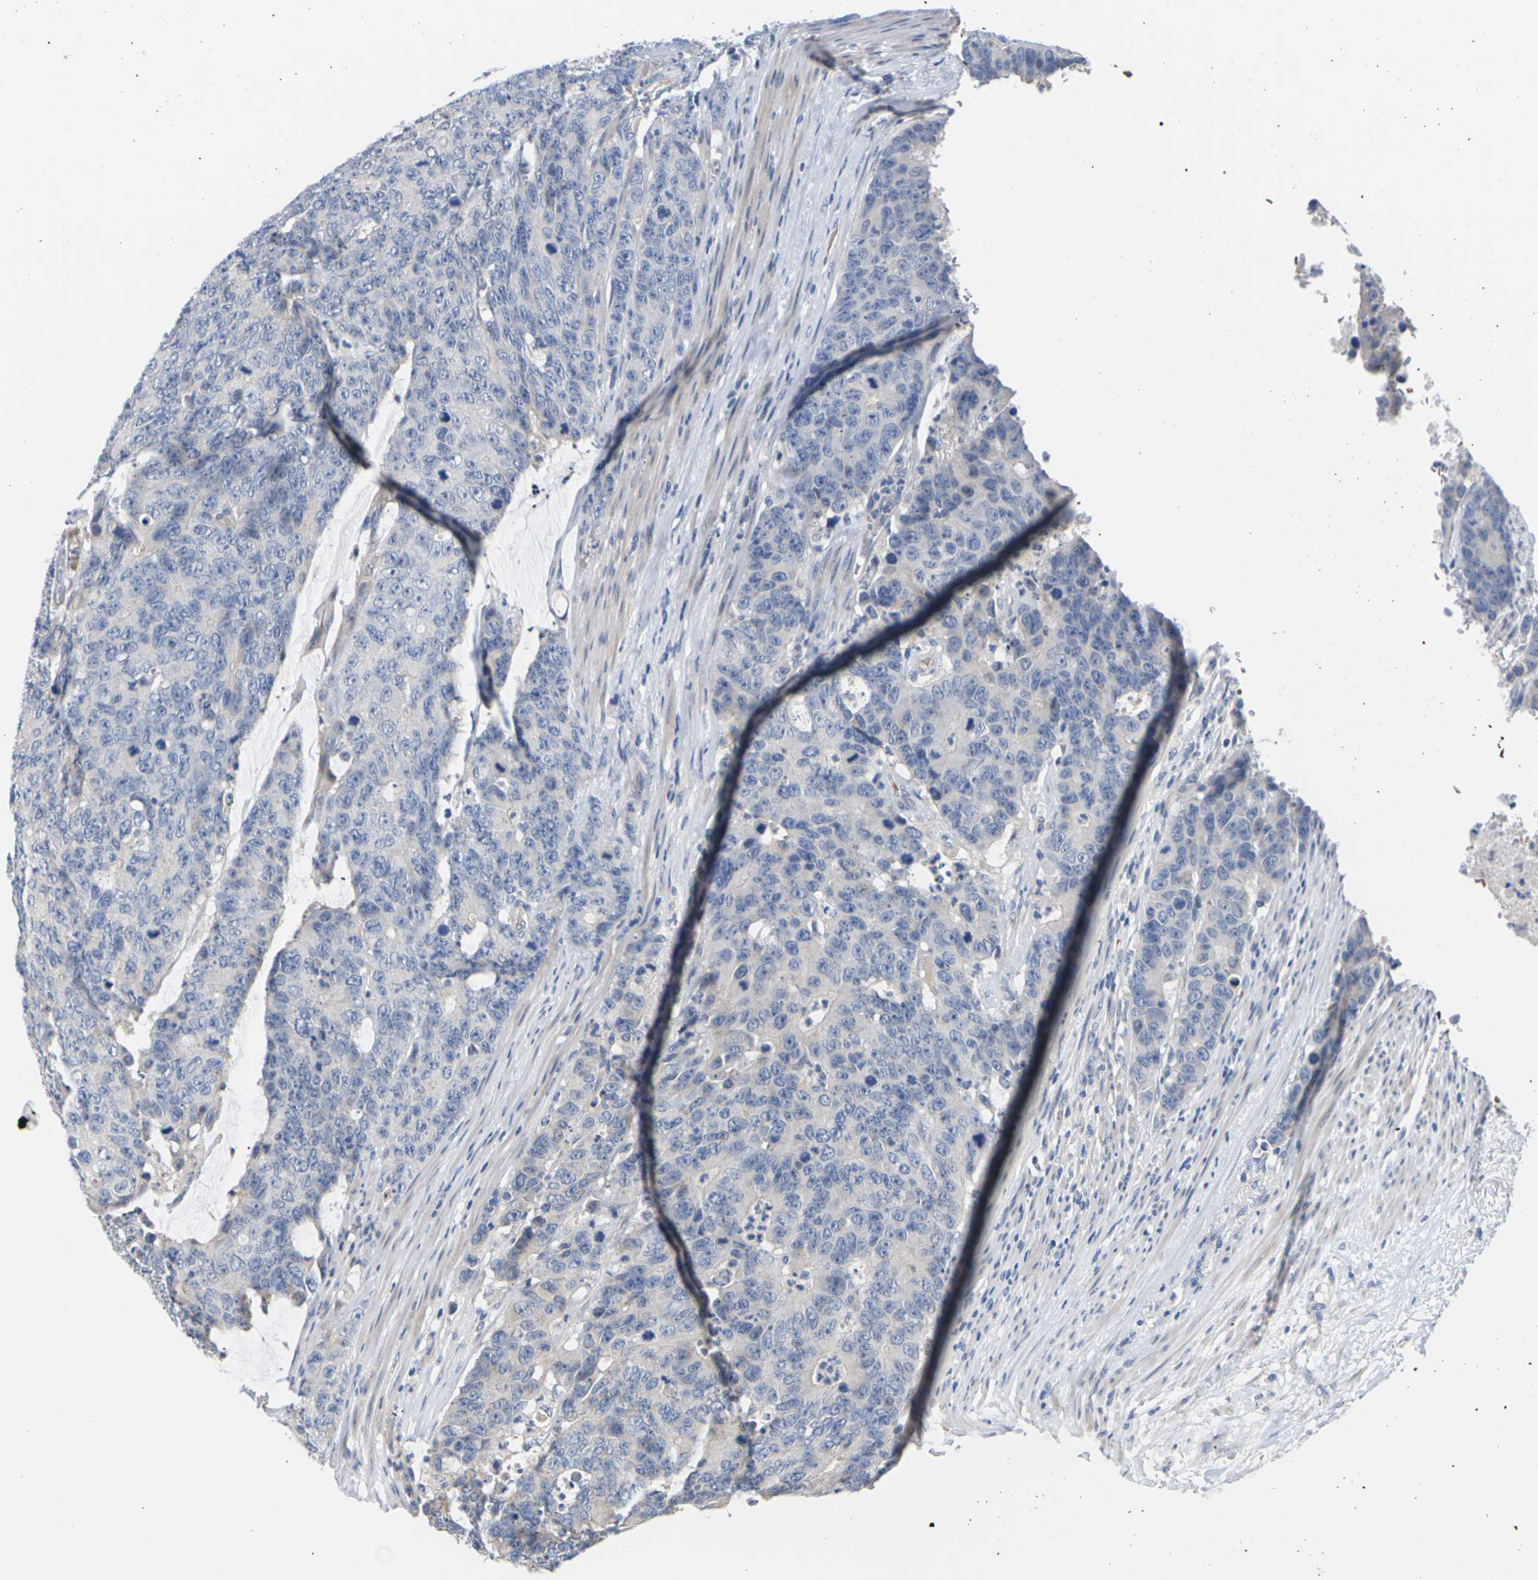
{"staining": {"intensity": "negative", "quantity": "none", "location": "none"}, "tissue": "colorectal cancer", "cell_type": "Tumor cells", "image_type": "cancer", "snomed": [{"axis": "morphology", "description": "Adenocarcinoma, NOS"}, {"axis": "topography", "description": "Colon"}], "caption": "Immunohistochemical staining of colorectal adenocarcinoma demonstrates no significant positivity in tumor cells. (Brightfield microscopy of DAB IHC at high magnification).", "gene": "TMCO4", "patient": {"sex": "female", "age": 86}}